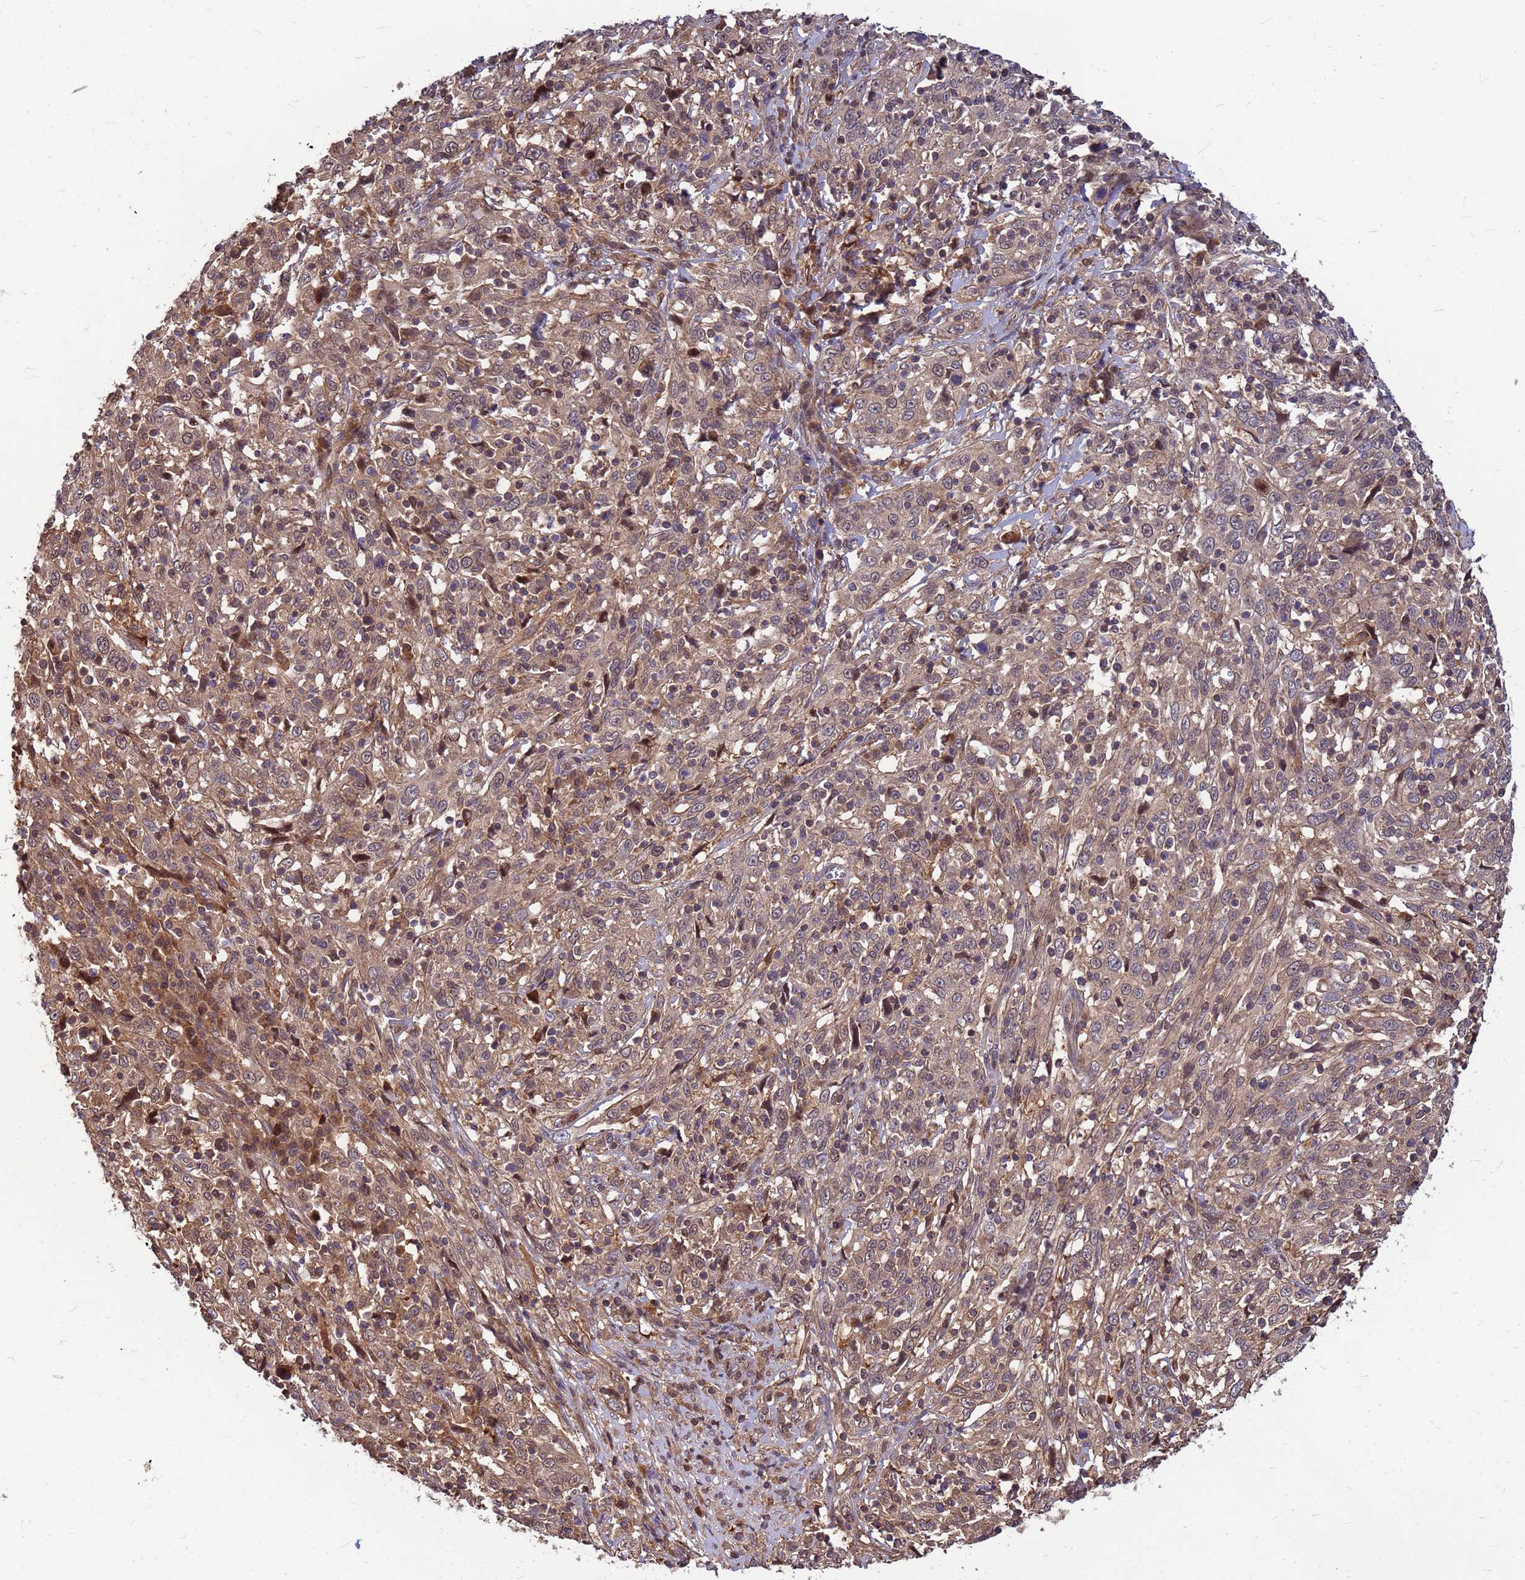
{"staining": {"intensity": "weak", "quantity": "25%-75%", "location": "cytoplasmic/membranous"}, "tissue": "cervical cancer", "cell_type": "Tumor cells", "image_type": "cancer", "snomed": [{"axis": "morphology", "description": "Squamous cell carcinoma, NOS"}, {"axis": "topography", "description": "Cervix"}], "caption": "Immunohistochemical staining of human cervical cancer displays weak cytoplasmic/membranous protein expression in approximately 25%-75% of tumor cells.", "gene": "DUS4L", "patient": {"sex": "female", "age": 46}}